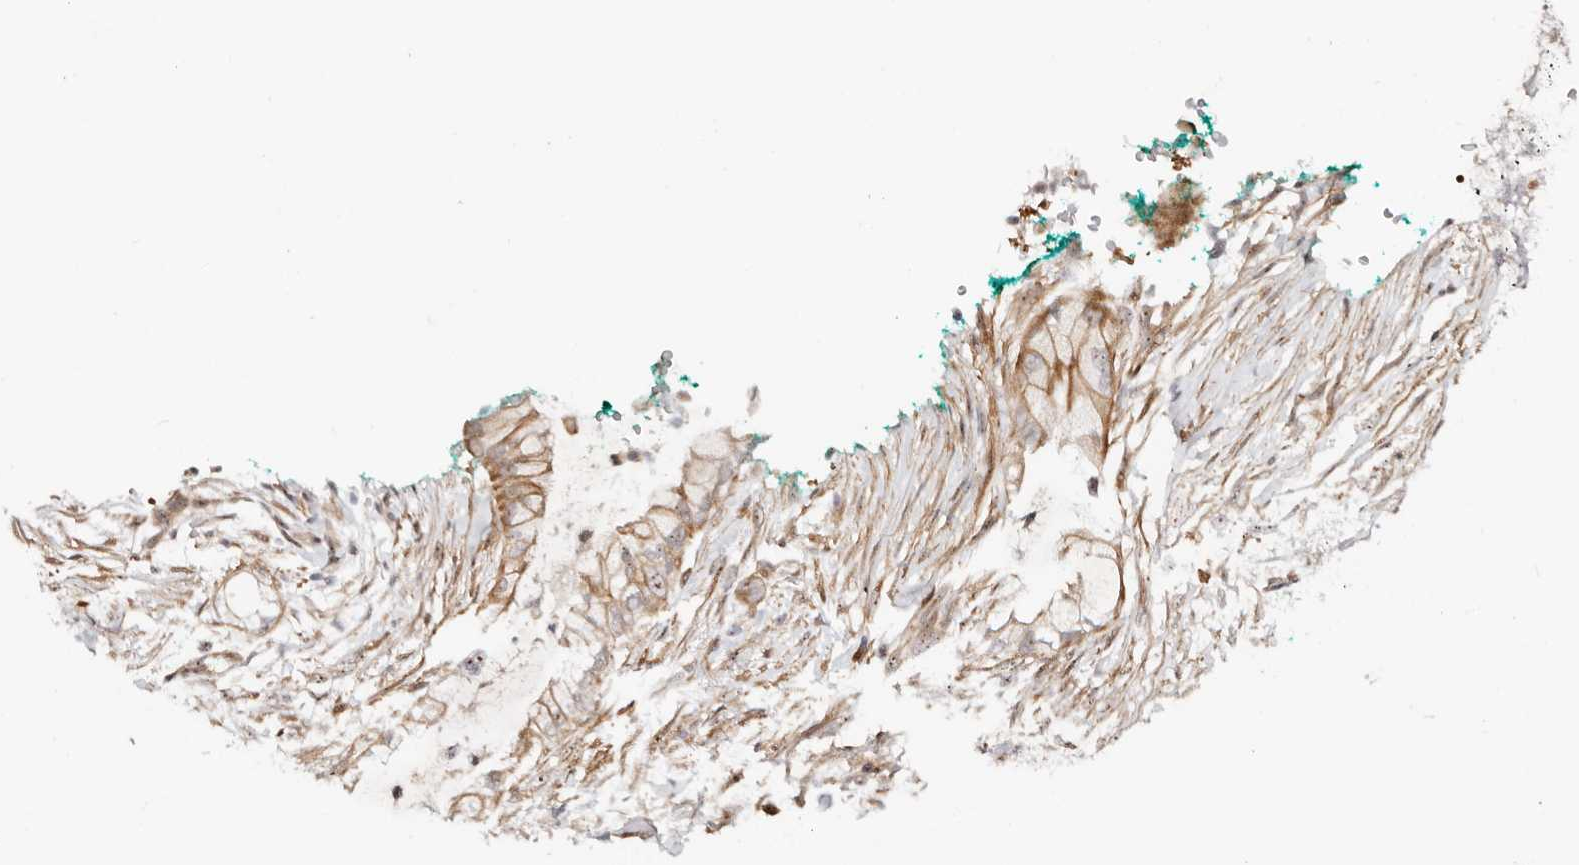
{"staining": {"intensity": "moderate", "quantity": "25%-75%", "location": "cytoplasmic/membranous,nuclear"}, "tissue": "pancreatic cancer", "cell_type": "Tumor cells", "image_type": "cancer", "snomed": [{"axis": "morphology", "description": "Adenocarcinoma, NOS"}, {"axis": "topography", "description": "Pancreas"}], "caption": "Immunohistochemistry (IHC) of pancreatic adenocarcinoma exhibits medium levels of moderate cytoplasmic/membranous and nuclear expression in about 25%-75% of tumor cells. (IHC, brightfield microscopy, high magnification).", "gene": "ODF2L", "patient": {"sex": "male", "age": 53}}